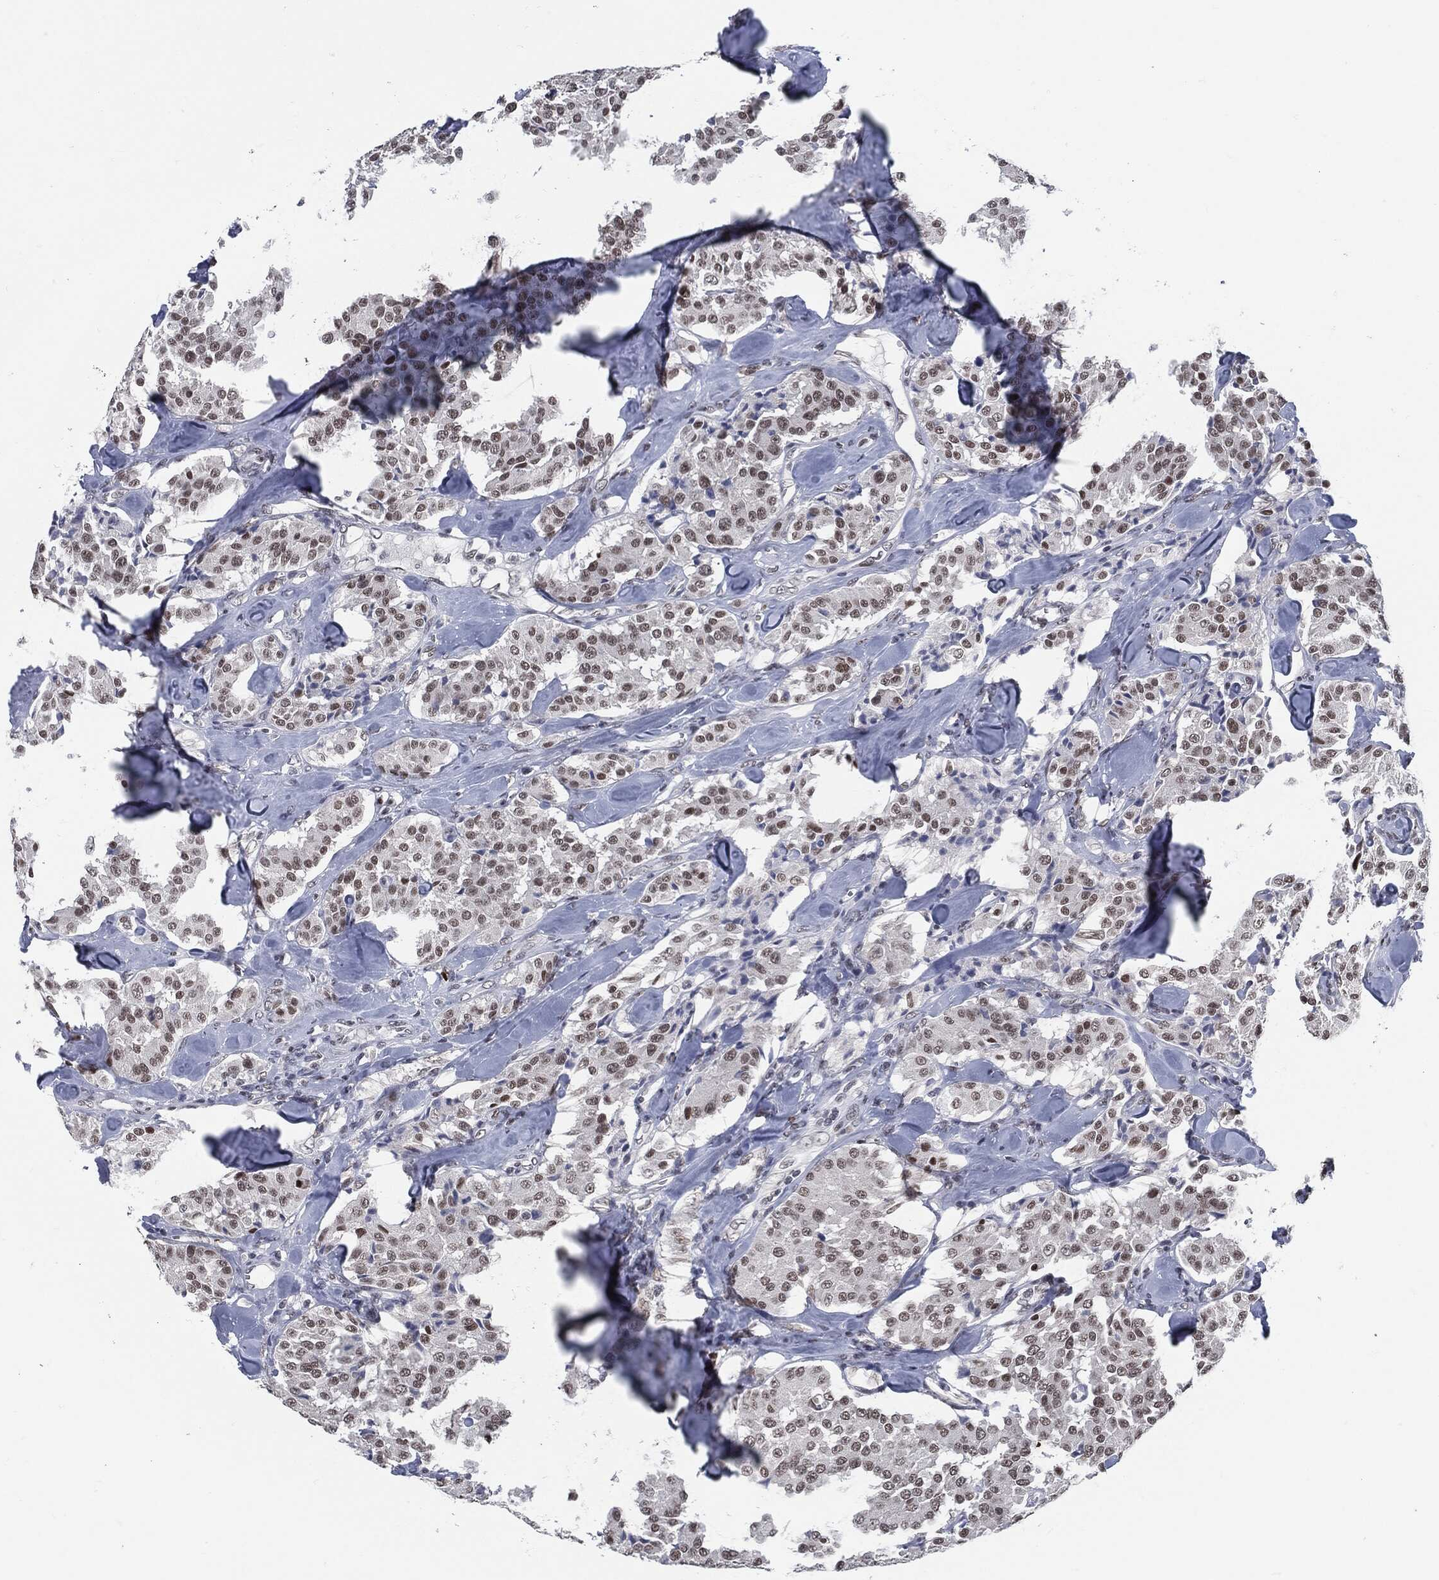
{"staining": {"intensity": "weak", "quantity": "25%-75%", "location": "nuclear"}, "tissue": "carcinoid", "cell_type": "Tumor cells", "image_type": "cancer", "snomed": [{"axis": "morphology", "description": "Carcinoid, malignant, NOS"}, {"axis": "topography", "description": "Pancreas"}], "caption": "An image showing weak nuclear expression in approximately 25%-75% of tumor cells in malignant carcinoid, as visualized by brown immunohistochemical staining.", "gene": "ANXA1", "patient": {"sex": "male", "age": 41}}